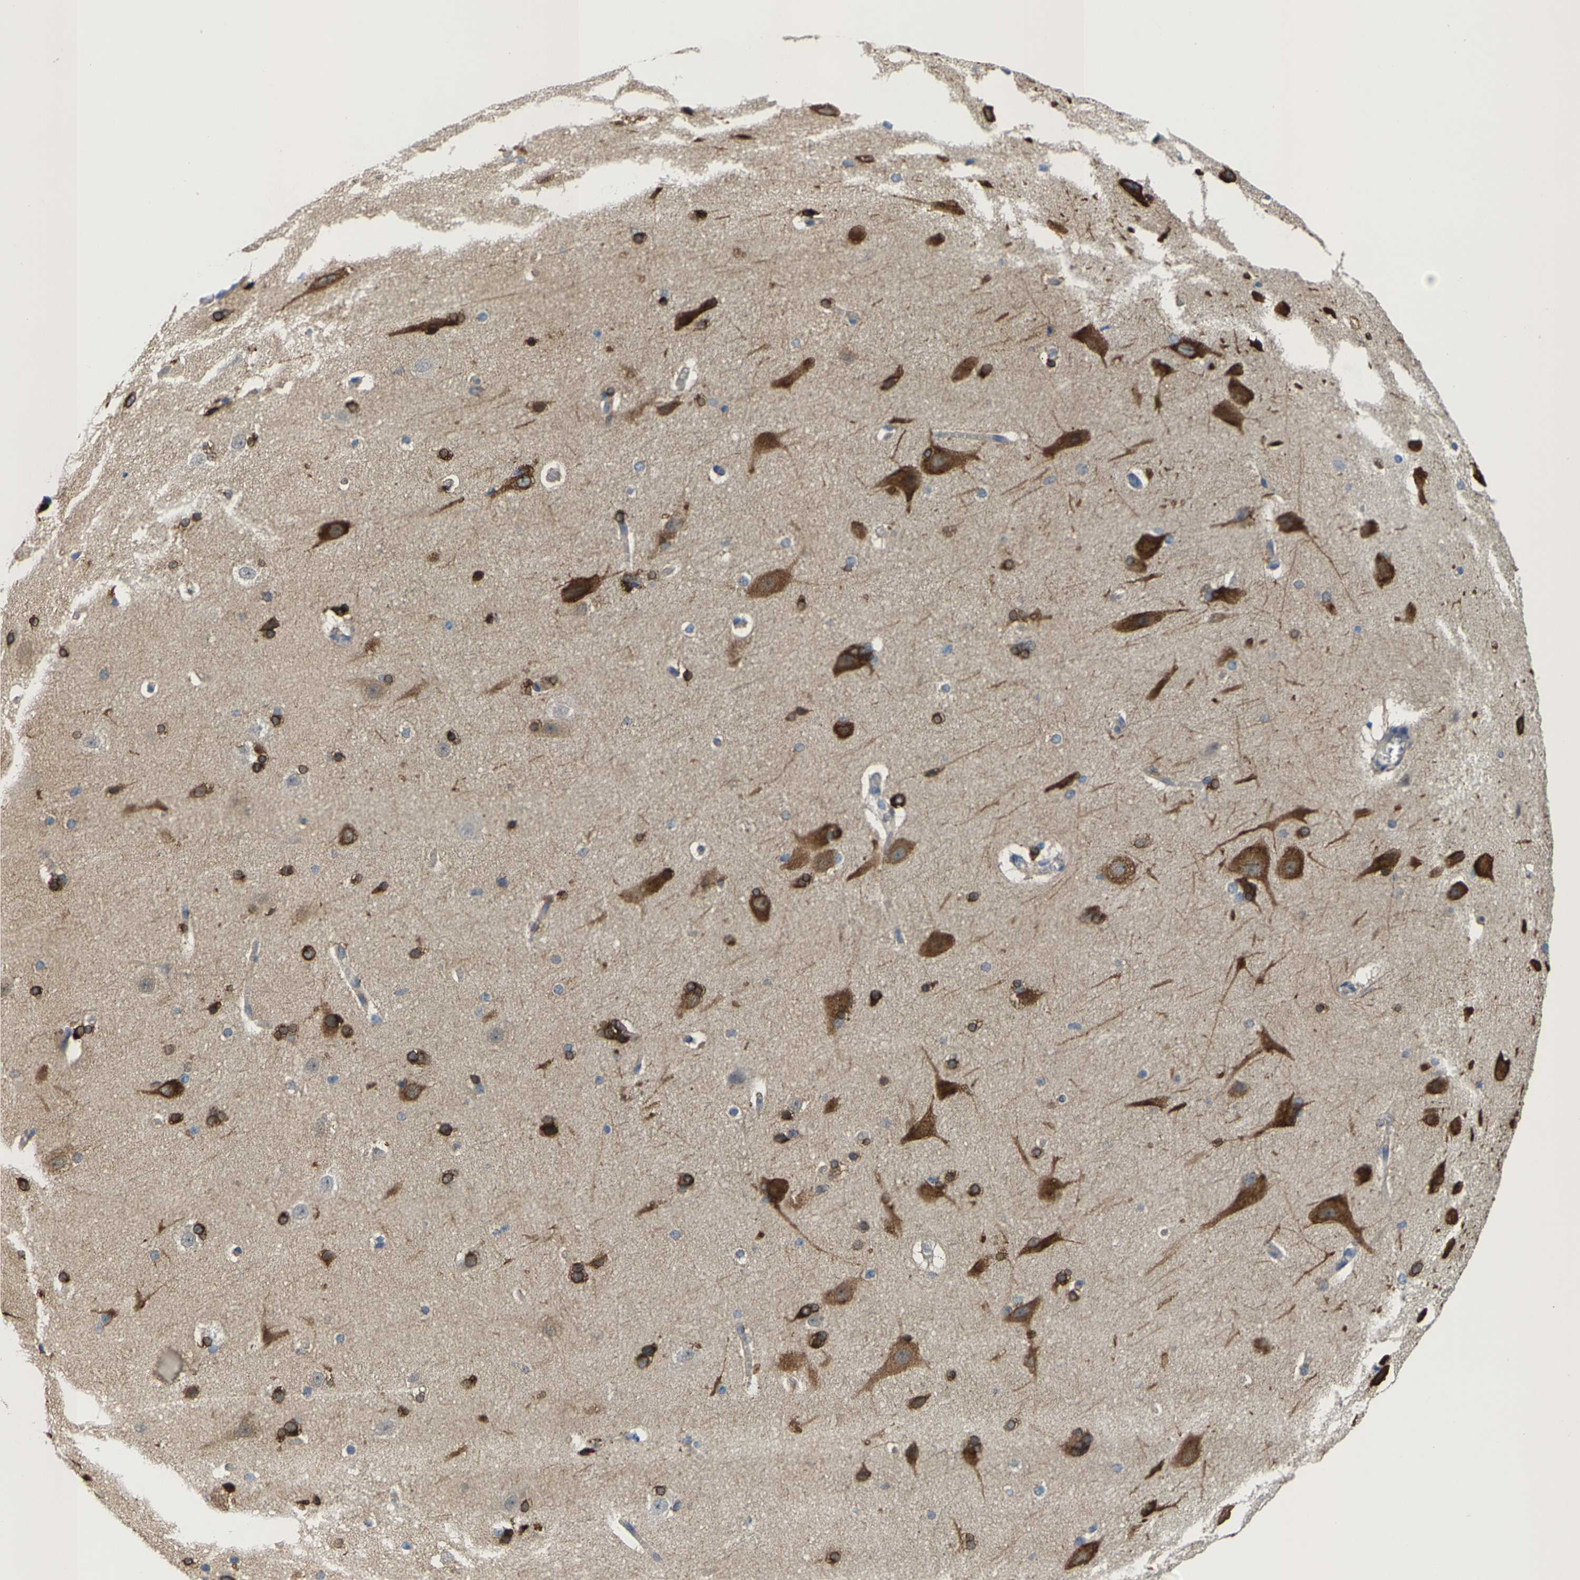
{"staining": {"intensity": "negative", "quantity": "none", "location": "none"}, "tissue": "cerebral cortex", "cell_type": "Endothelial cells", "image_type": "normal", "snomed": [{"axis": "morphology", "description": "Normal tissue, NOS"}, {"axis": "topography", "description": "Cerebral cortex"}, {"axis": "topography", "description": "Hippocampus"}], "caption": "This is an immunohistochemistry photomicrograph of unremarkable human cerebral cortex. There is no staining in endothelial cells.", "gene": "DSCAM", "patient": {"sex": "female", "age": 19}}